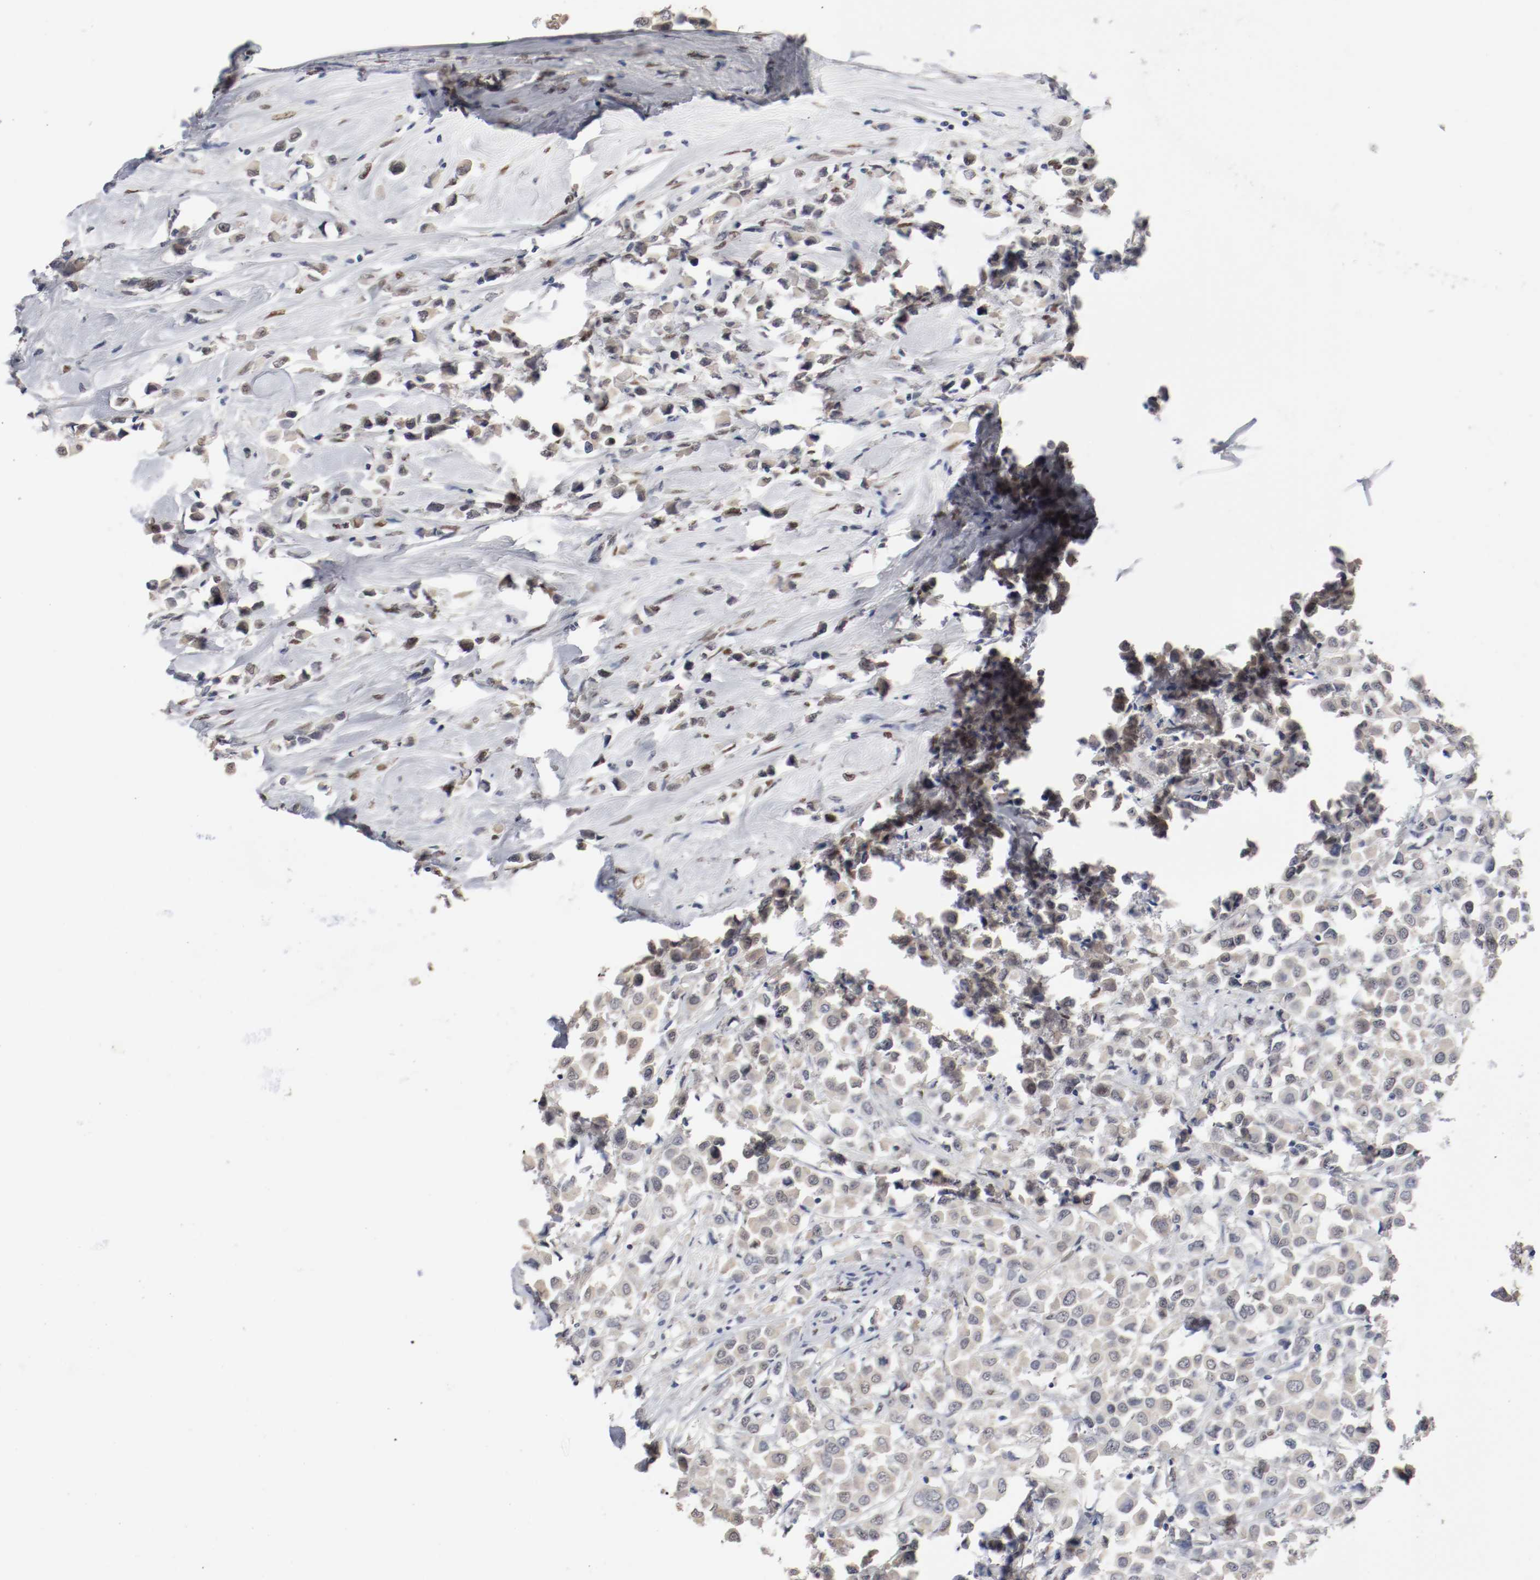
{"staining": {"intensity": "weak", "quantity": "25%-75%", "location": "cytoplasmic/membranous,nuclear"}, "tissue": "breast cancer", "cell_type": "Tumor cells", "image_type": "cancer", "snomed": [{"axis": "morphology", "description": "Duct carcinoma"}, {"axis": "topography", "description": "Breast"}], "caption": "Breast cancer (invasive ductal carcinoma) was stained to show a protein in brown. There is low levels of weak cytoplasmic/membranous and nuclear positivity in approximately 25%-75% of tumor cells. Nuclei are stained in blue.", "gene": "FOSL2", "patient": {"sex": "female", "age": 61}}